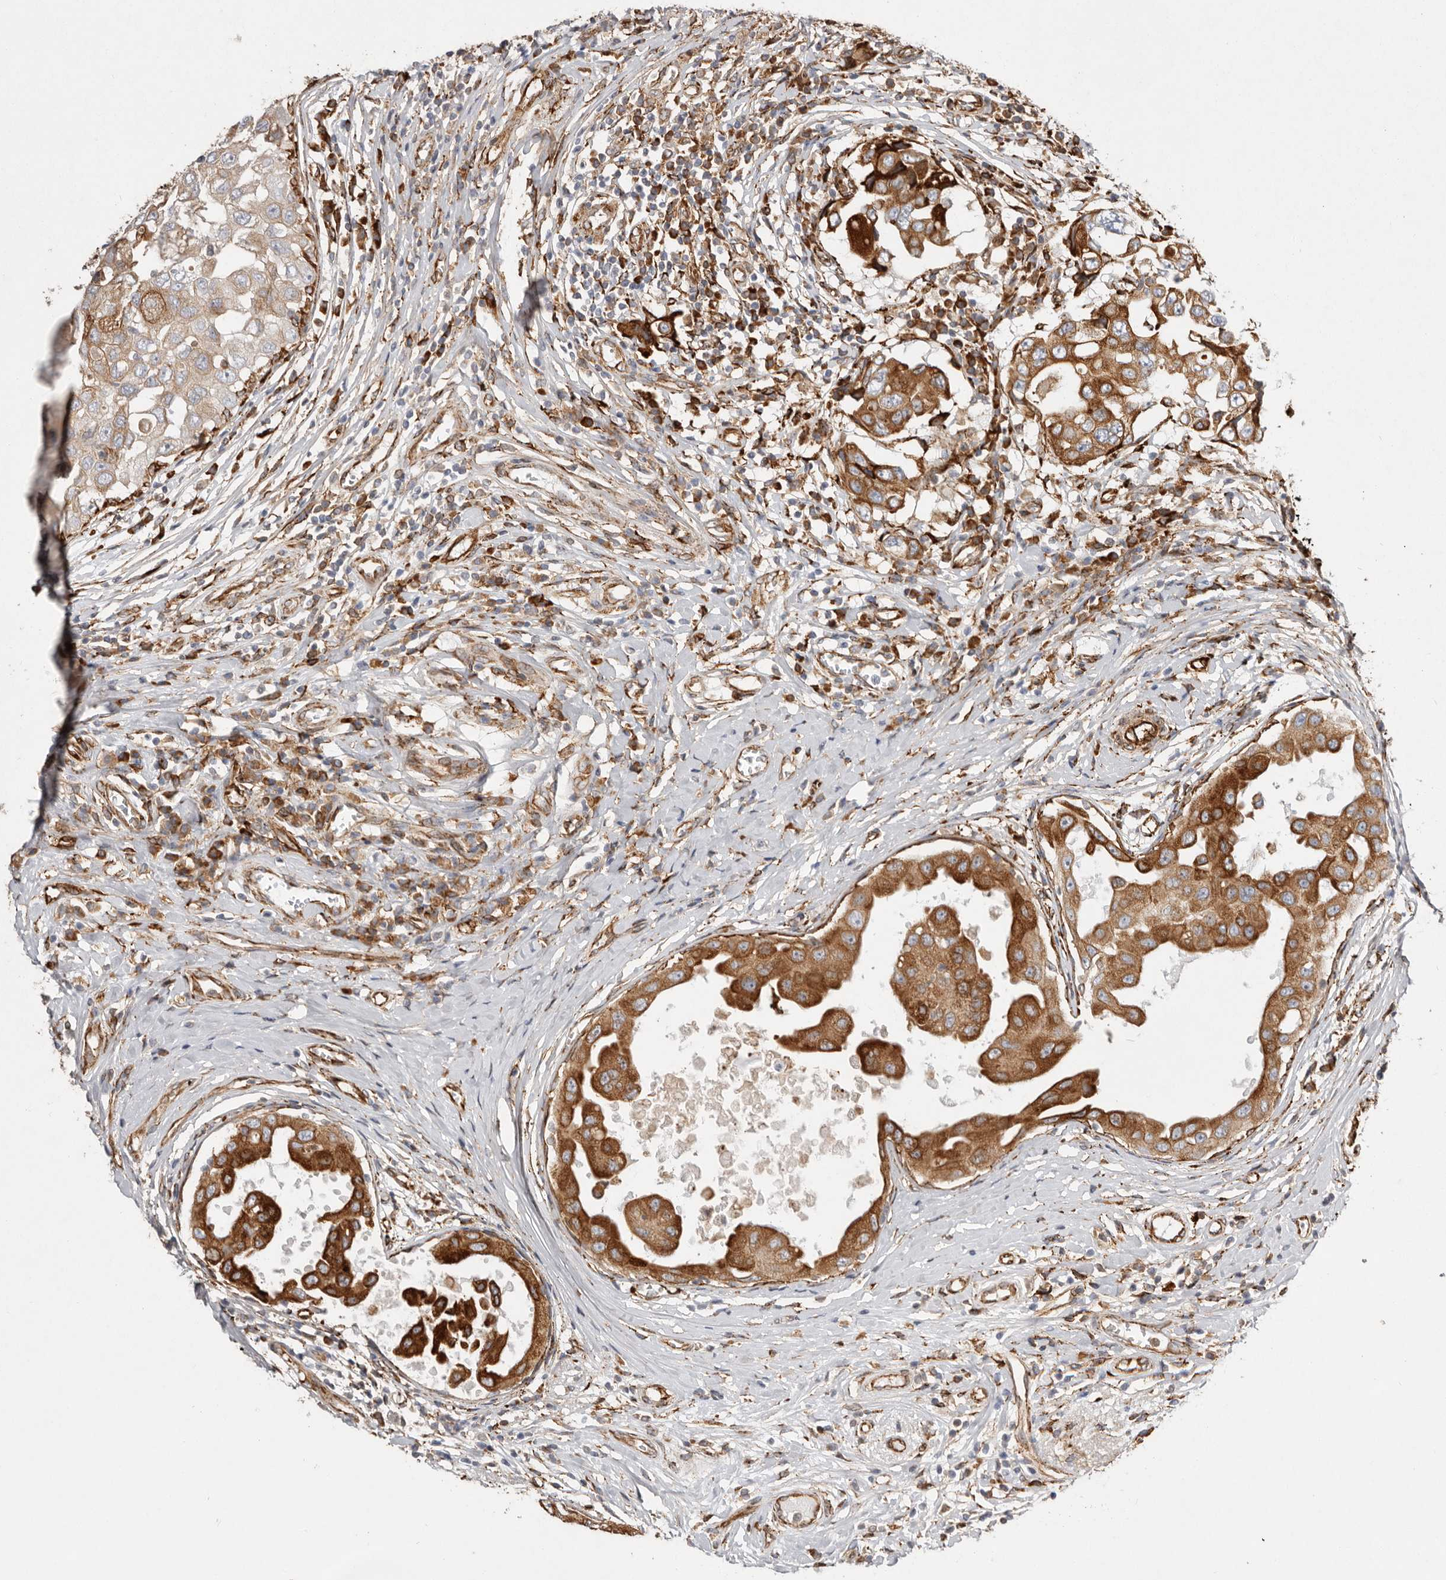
{"staining": {"intensity": "strong", "quantity": ">75%", "location": "cytoplasmic/membranous"}, "tissue": "breast cancer", "cell_type": "Tumor cells", "image_type": "cancer", "snomed": [{"axis": "morphology", "description": "Duct carcinoma"}, {"axis": "topography", "description": "Breast"}], "caption": "The immunohistochemical stain highlights strong cytoplasmic/membranous positivity in tumor cells of infiltrating ductal carcinoma (breast) tissue. (DAB IHC with brightfield microscopy, high magnification).", "gene": "WDTC1", "patient": {"sex": "female", "age": 27}}